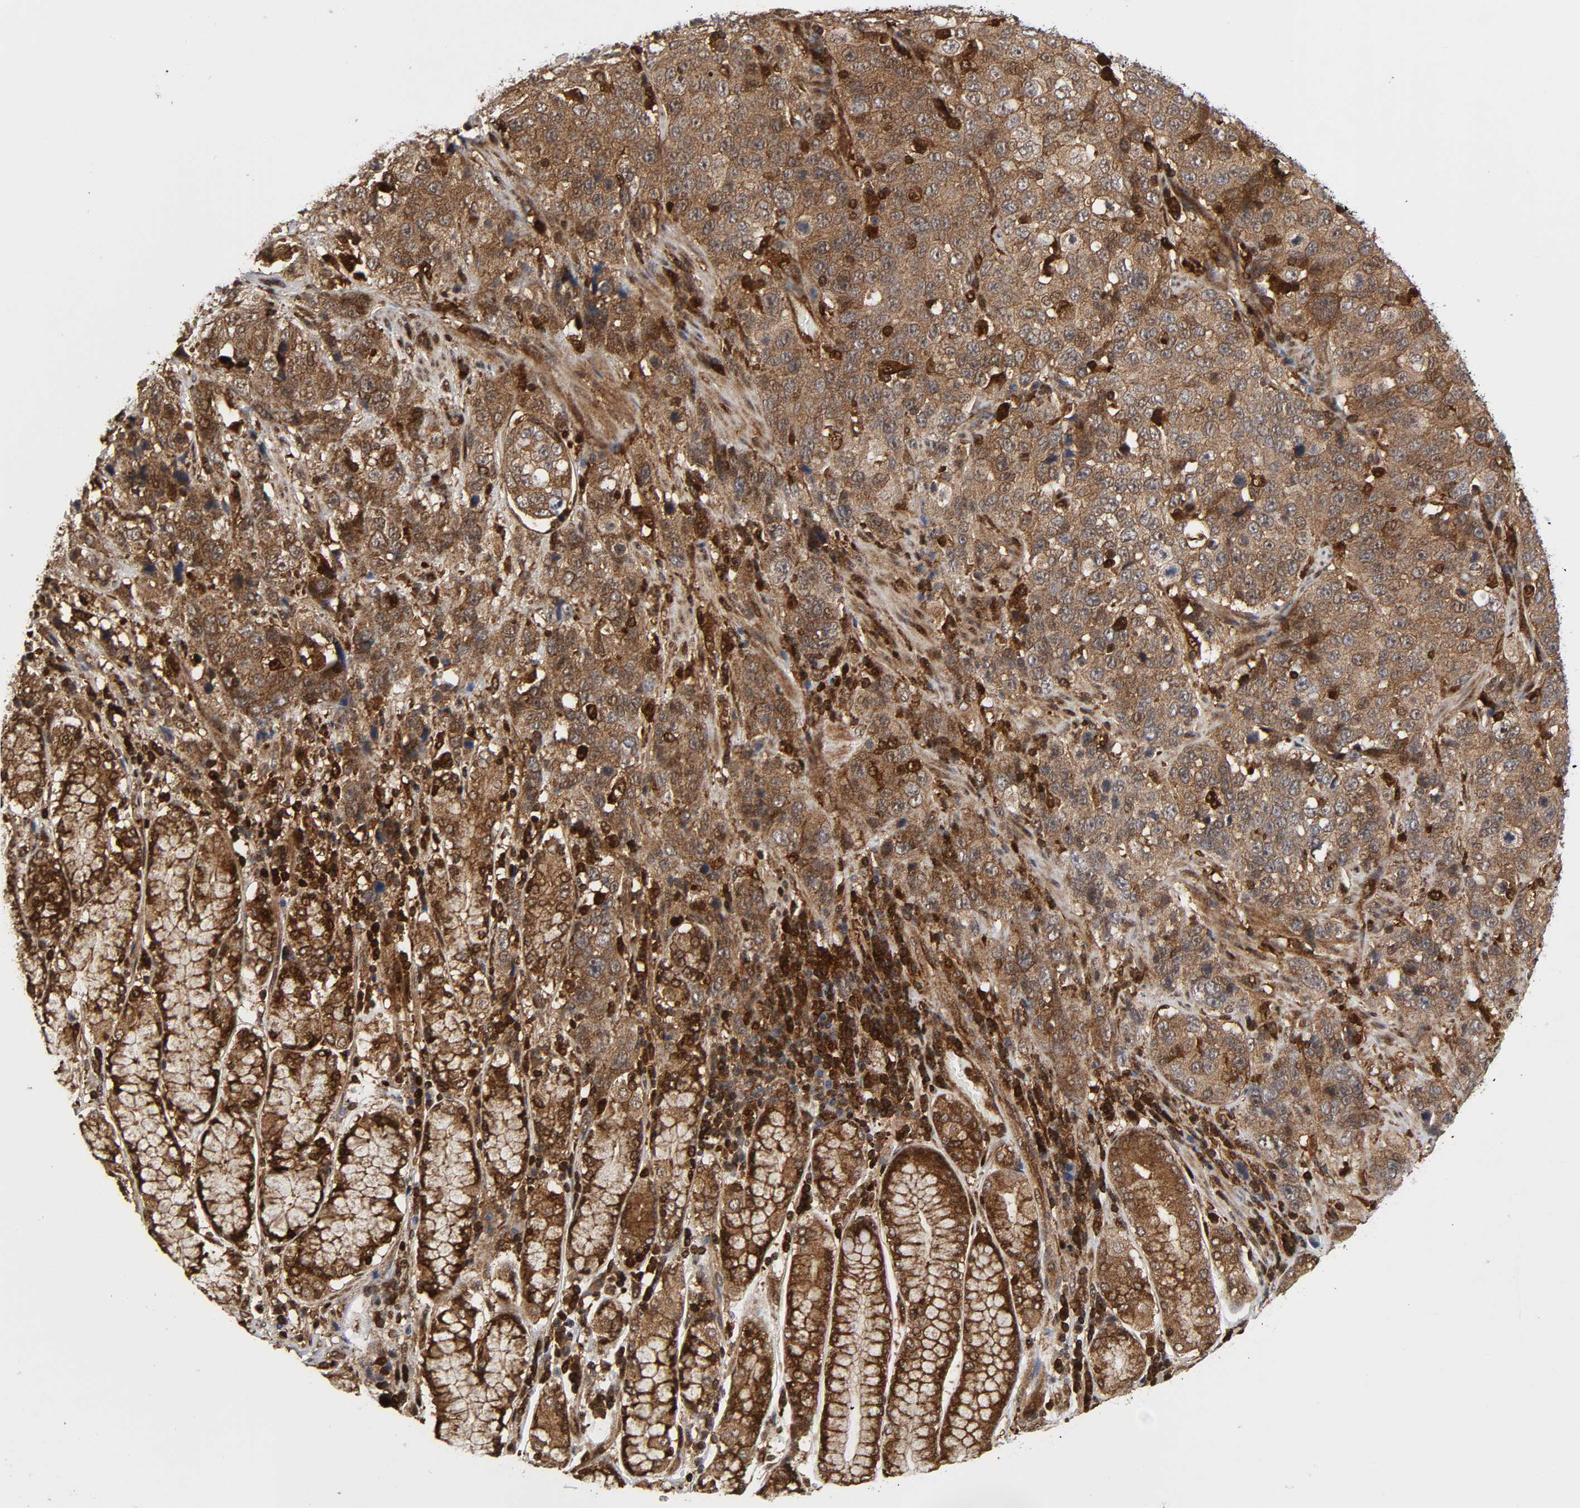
{"staining": {"intensity": "moderate", "quantity": ">75%", "location": "cytoplasmic/membranous"}, "tissue": "stomach cancer", "cell_type": "Tumor cells", "image_type": "cancer", "snomed": [{"axis": "morphology", "description": "Normal tissue, NOS"}, {"axis": "morphology", "description": "Adenocarcinoma, NOS"}, {"axis": "topography", "description": "Stomach"}], "caption": "Stomach cancer stained with DAB IHC shows medium levels of moderate cytoplasmic/membranous staining in about >75% of tumor cells.", "gene": "MAPK1", "patient": {"sex": "male", "age": 48}}